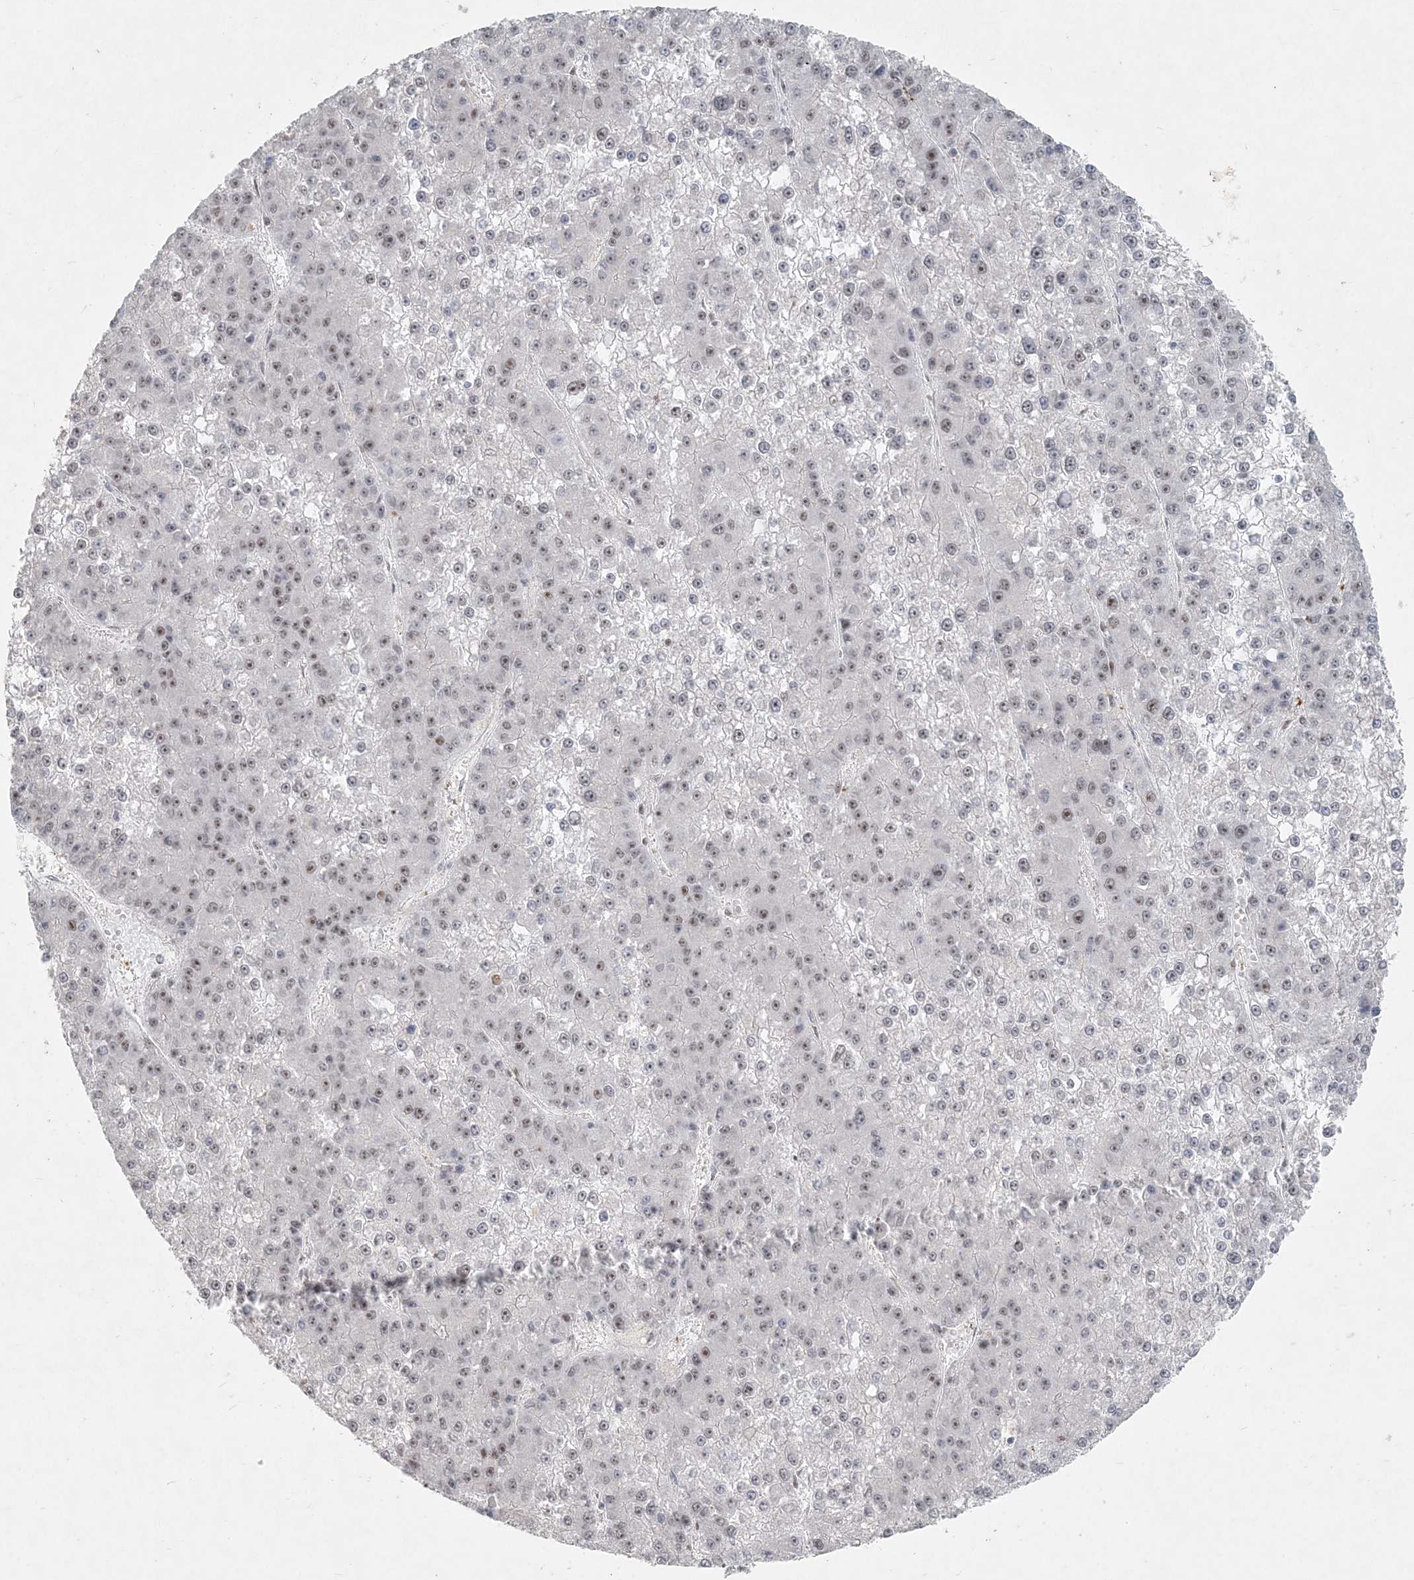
{"staining": {"intensity": "weak", "quantity": "<25%", "location": "nuclear"}, "tissue": "liver cancer", "cell_type": "Tumor cells", "image_type": "cancer", "snomed": [{"axis": "morphology", "description": "Carcinoma, Hepatocellular, NOS"}, {"axis": "topography", "description": "Liver"}], "caption": "Immunohistochemistry (IHC) of human liver hepatocellular carcinoma shows no expression in tumor cells.", "gene": "BAZ1B", "patient": {"sex": "female", "age": 73}}